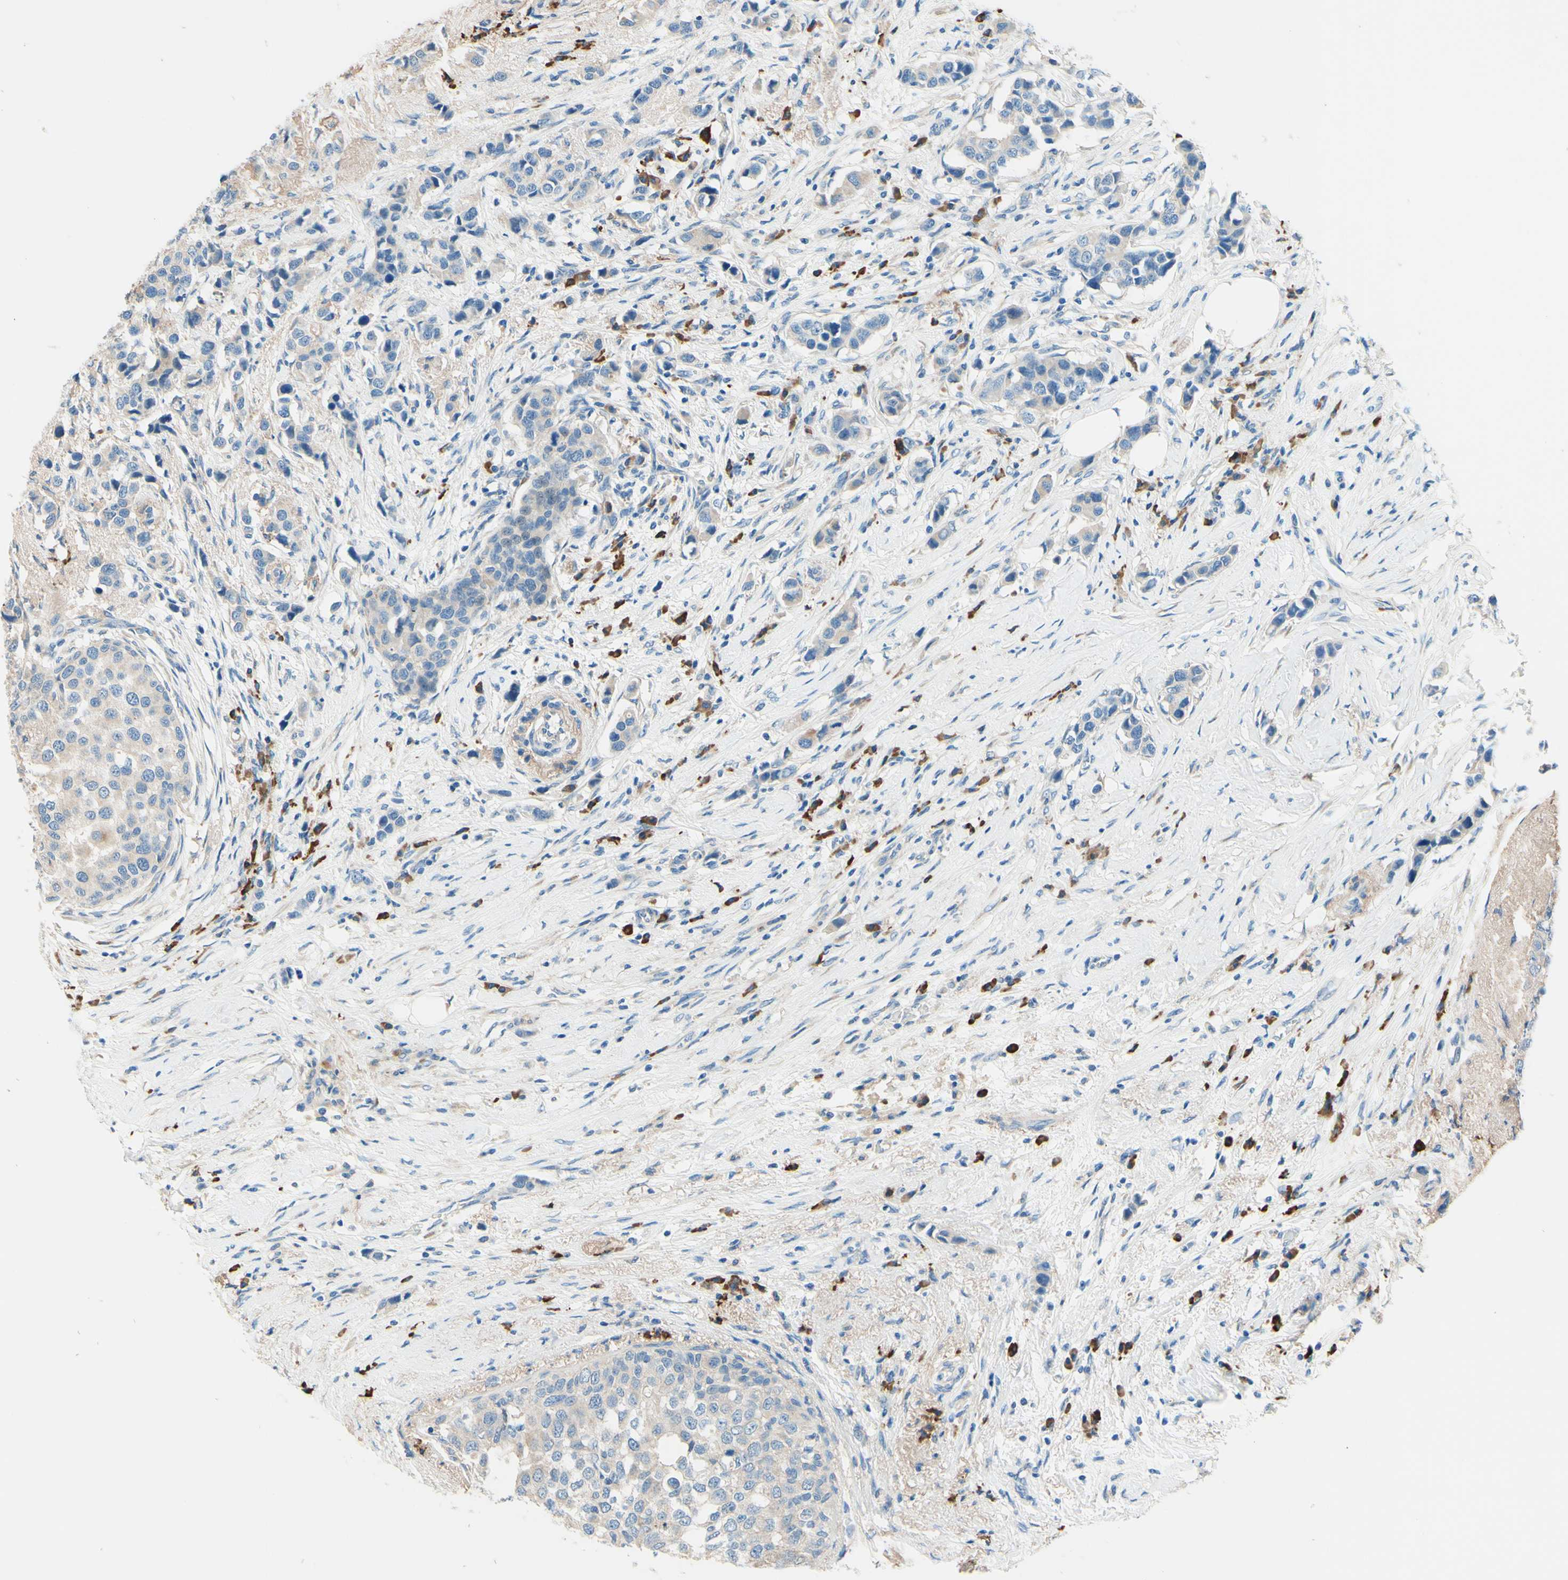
{"staining": {"intensity": "weak", "quantity": "25%-75%", "location": "cytoplasmic/membranous"}, "tissue": "breast cancer", "cell_type": "Tumor cells", "image_type": "cancer", "snomed": [{"axis": "morphology", "description": "Normal tissue, NOS"}, {"axis": "morphology", "description": "Duct carcinoma"}, {"axis": "topography", "description": "Breast"}], "caption": "Weak cytoplasmic/membranous protein staining is seen in about 25%-75% of tumor cells in breast cancer (invasive ductal carcinoma).", "gene": "PASD1", "patient": {"sex": "female", "age": 50}}